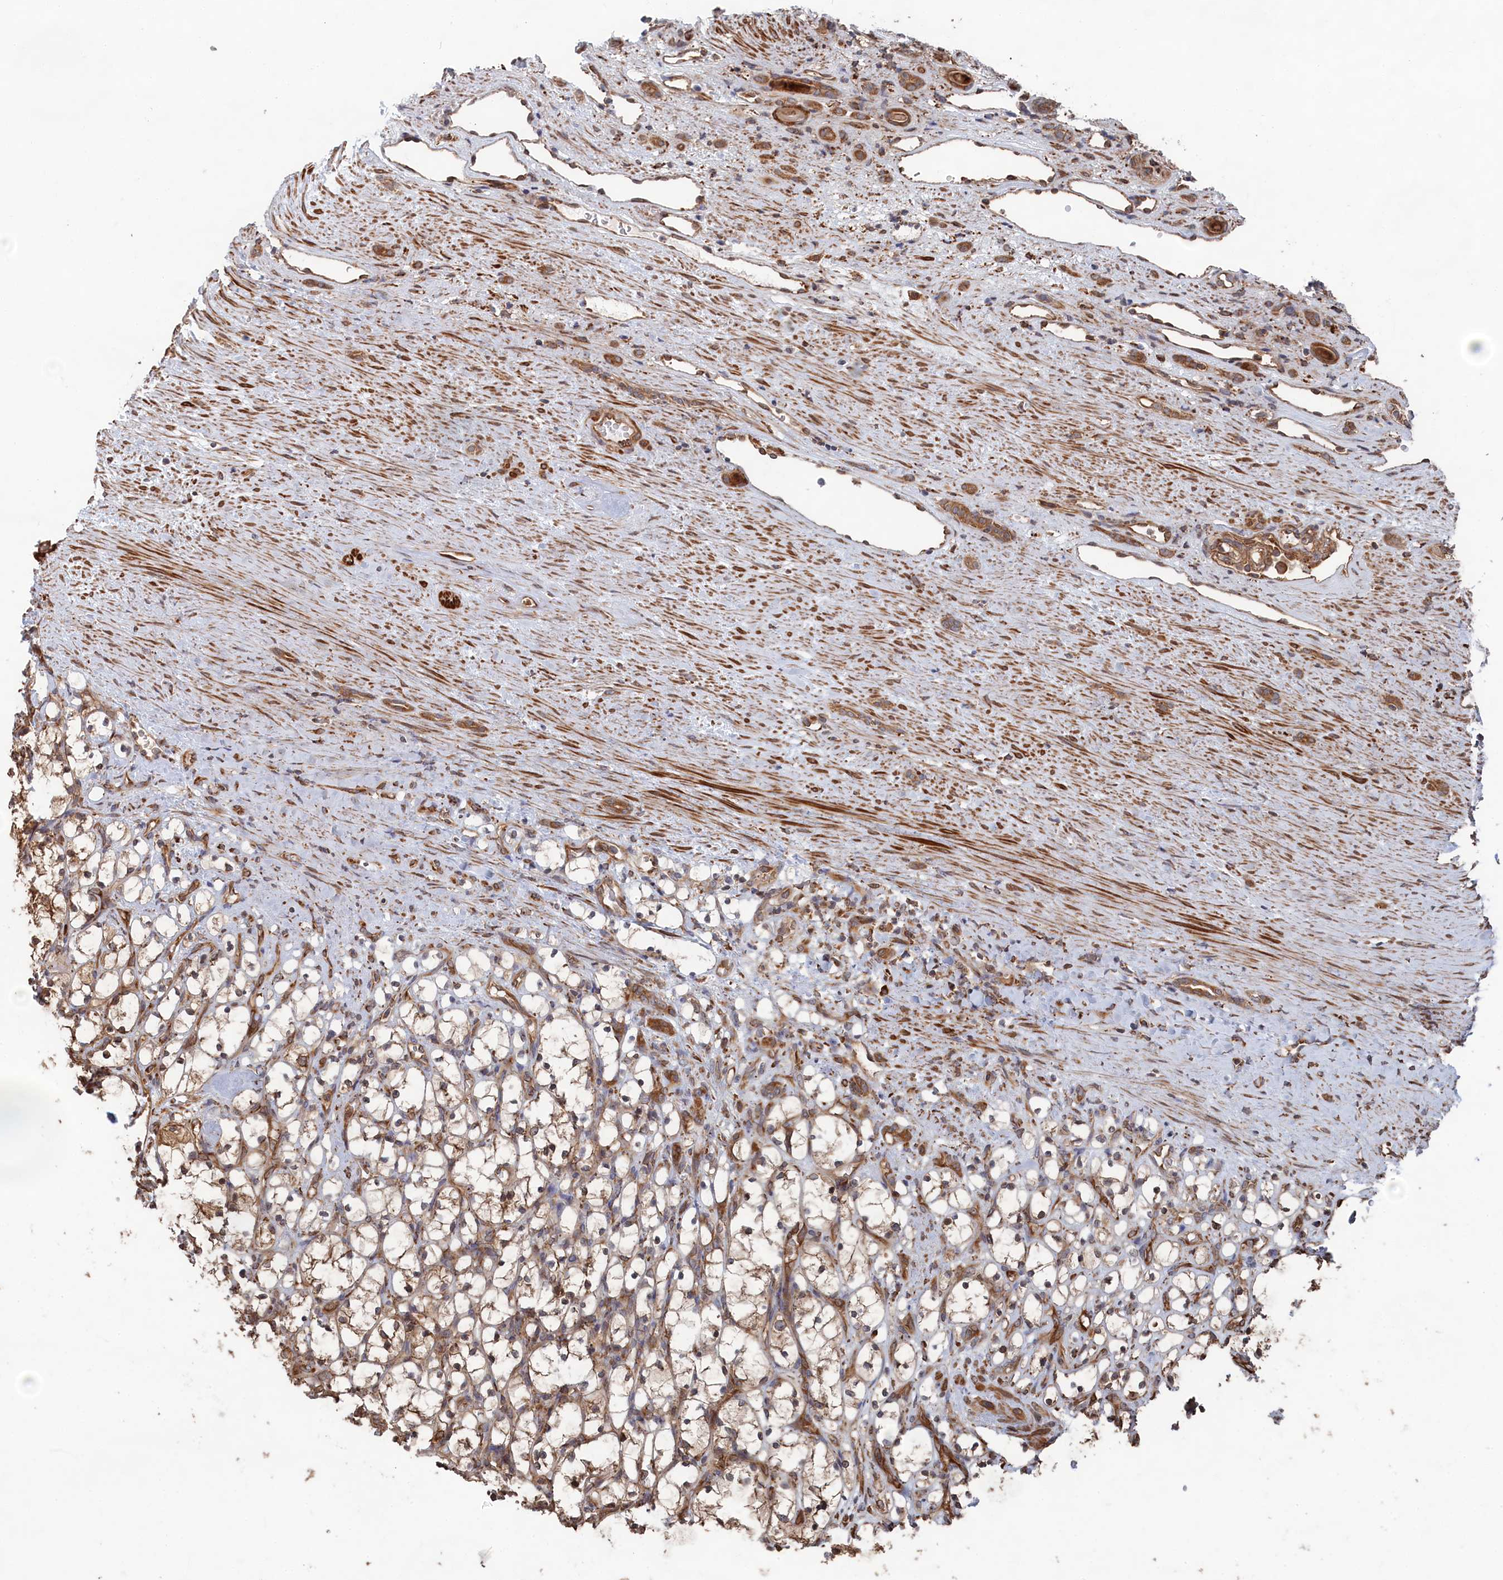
{"staining": {"intensity": "weak", "quantity": "25%-75%", "location": "cytoplasmic/membranous"}, "tissue": "renal cancer", "cell_type": "Tumor cells", "image_type": "cancer", "snomed": [{"axis": "morphology", "description": "Adenocarcinoma, NOS"}, {"axis": "topography", "description": "Kidney"}], "caption": "This image demonstrates renal cancer (adenocarcinoma) stained with immunohistochemistry to label a protein in brown. The cytoplasmic/membranous of tumor cells show weak positivity for the protein. Nuclei are counter-stained blue.", "gene": "BPIFB6", "patient": {"sex": "female", "age": 69}}